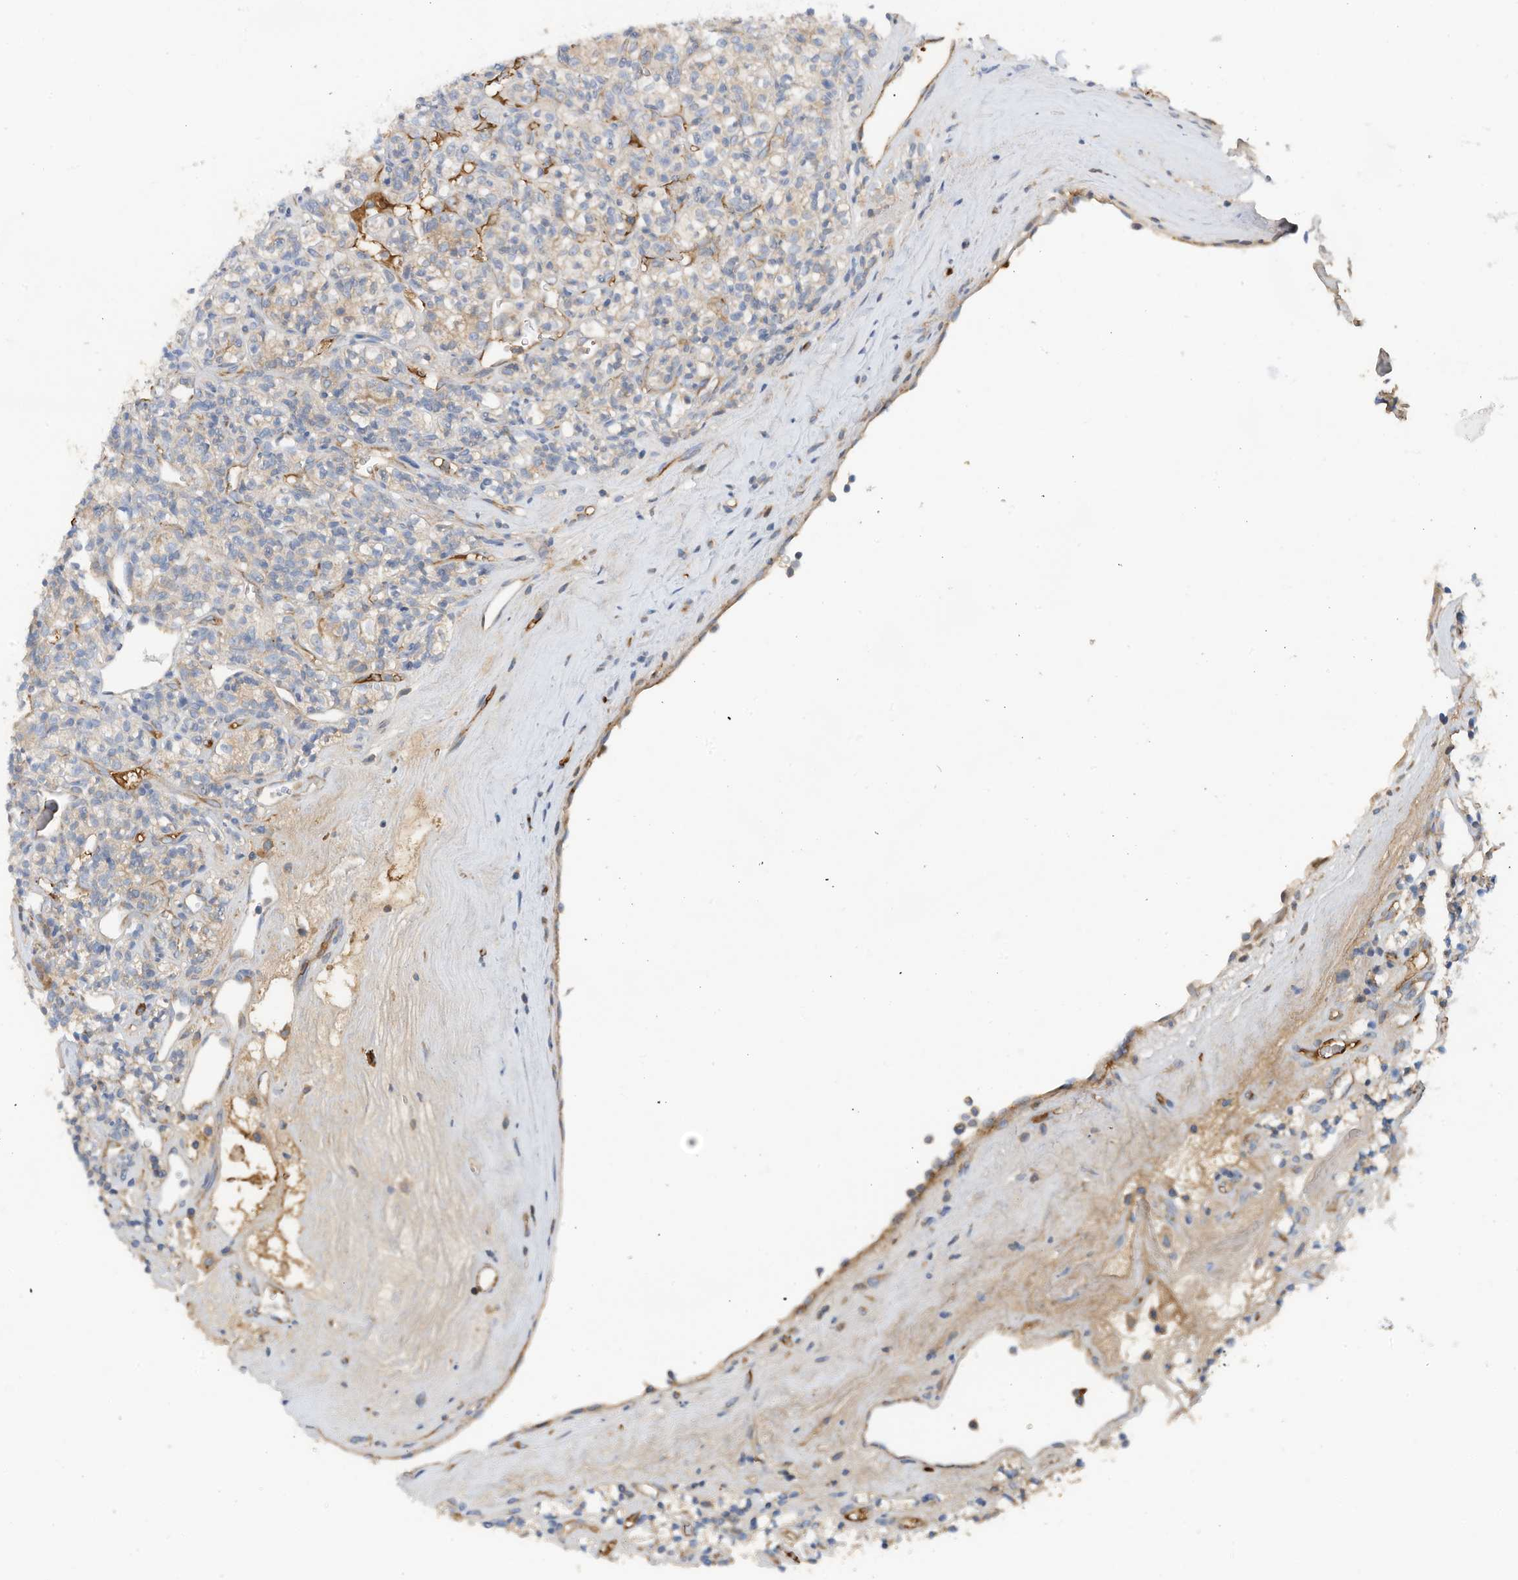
{"staining": {"intensity": "weak", "quantity": "<25%", "location": "cytoplasmic/membranous"}, "tissue": "renal cancer", "cell_type": "Tumor cells", "image_type": "cancer", "snomed": [{"axis": "morphology", "description": "Adenocarcinoma, NOS"}, {"axis": "topography", "description": "Kidney"}], "caption": "Immunohistochemistry micrograph of neoplastic tissue: human renal adenocarcinoma stained with DAB (3,3'-diaminobenzidine) displays no significant protein expression in tumor cells.", "gene": "SLC5A11", "patient": {"sex": "male", "age": 77}}